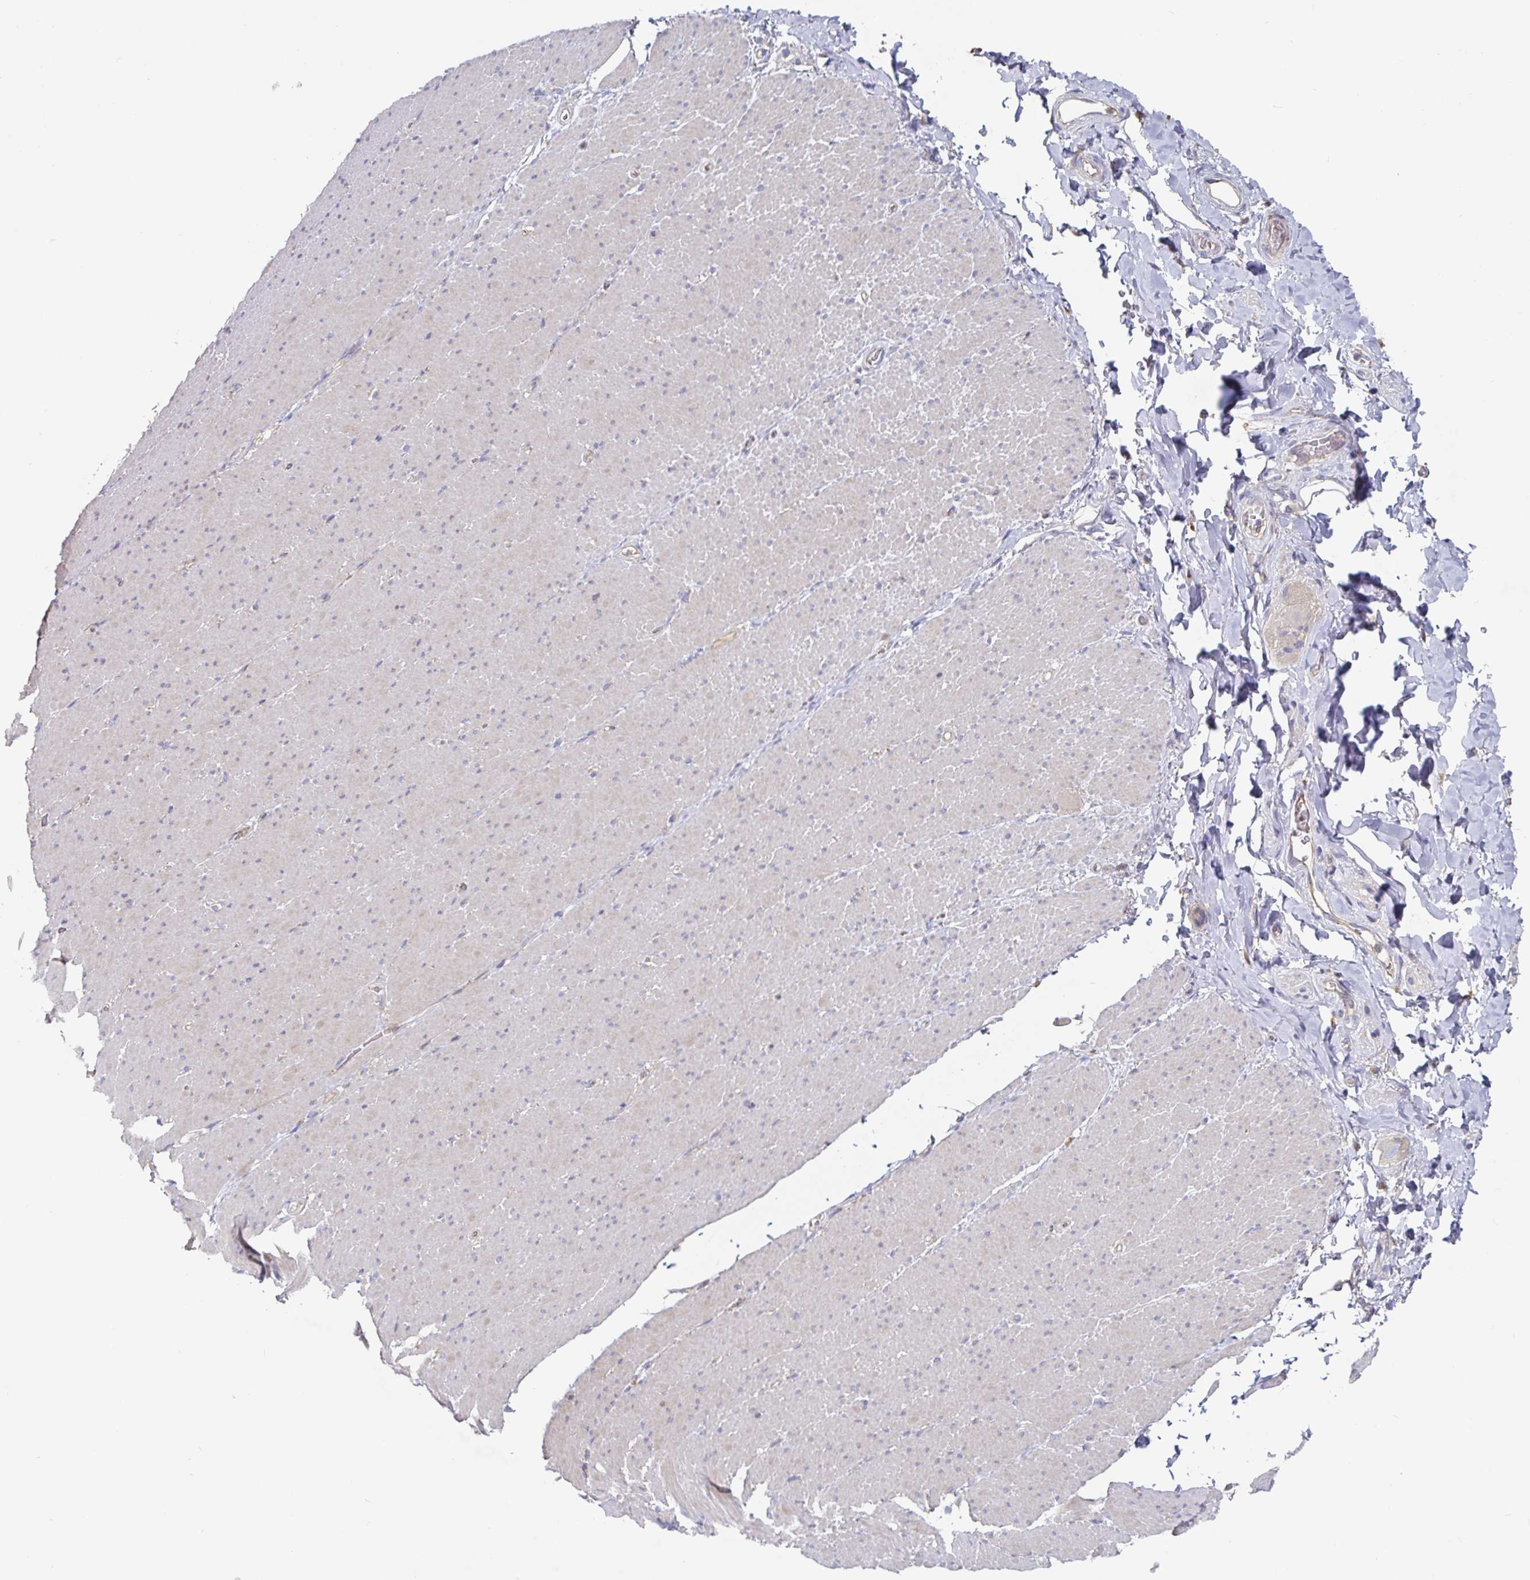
{"staining": {"intensity": "negative", "quantity": "none", "location": "none"}, "tissue": "smooth muscle", "cell_type": "Smooth muscle cells", "image_type": "normal", "snomed": [{"axis": "morphology", "description": "Normal tissue, NOS"}, {"axis": "topography", "description": "Smooth muscle"}, {"axis": "topography", "description": "Rectum"}], "caption": "Smooth muscle cells show no significant staining in unremarkable smooth muscle. (DAB (3,3'-diaminobenzidine) immunohistochemistry, high magnification).", "gene": "IRAK2", "patient": {"sex": "male", "age": 53}}